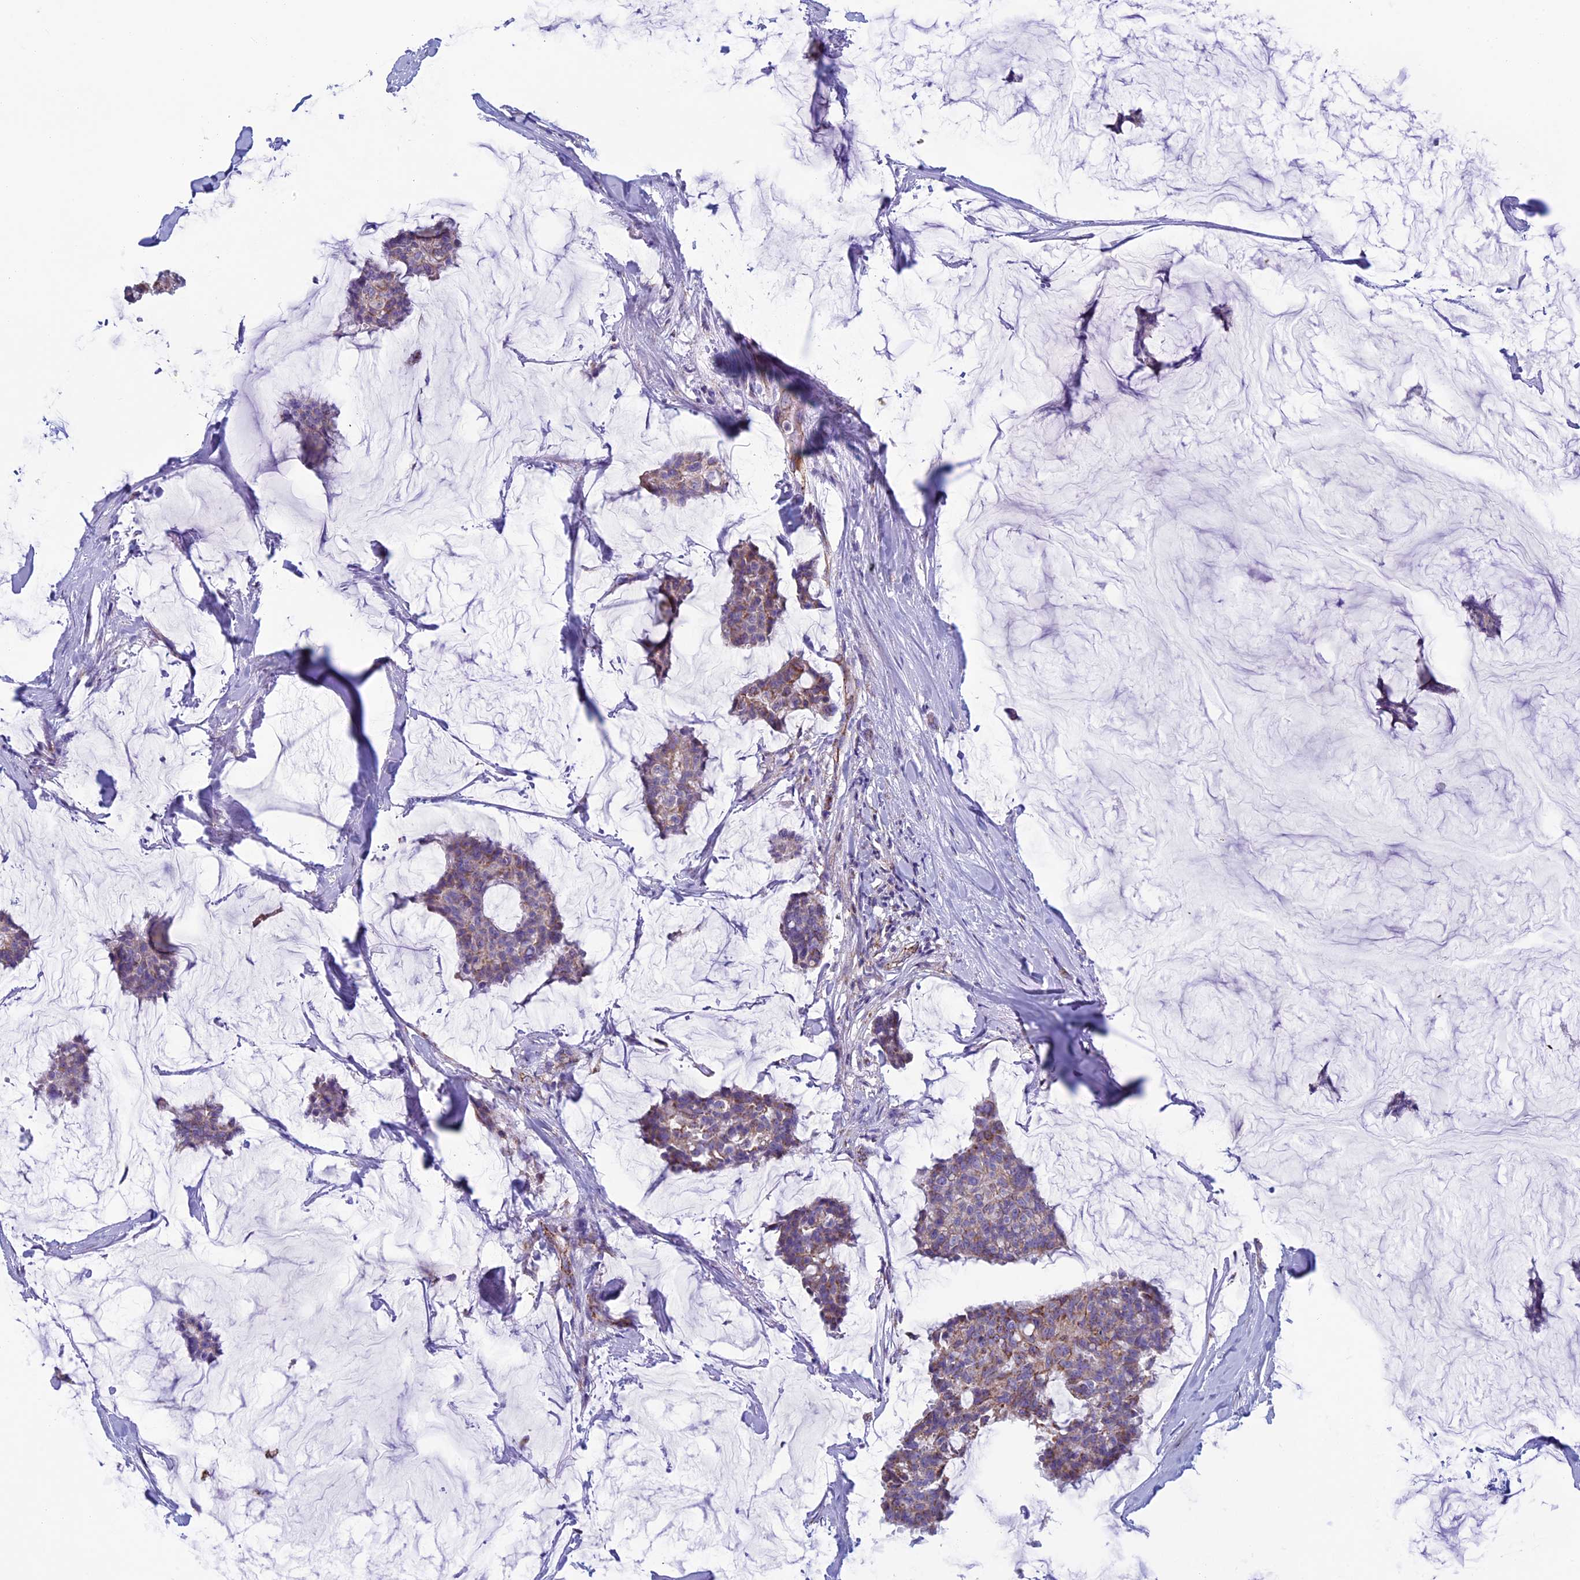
{"staining": {"intensity": "weak", "quantity": "<25%", "location": "cytoplasmic/membranous"}, "tissue": "breast cancer", "cell_type": "Tumor cells", "image_type": "cancer", "snomed": [{"axis": "morphology", "description": "Duct carcinoma"}, {"axis": "topography", "description": "Breast"}], "caption": "This image is of infiltrating ductal carcinoma (breast) stained with immunohistochemistry to label a protein in brown with the nuclei are counter-stained blue. There is no expression in tumor cells.", "gene": "MFSD12", "patient": {"sex": "female", "age": 93}}